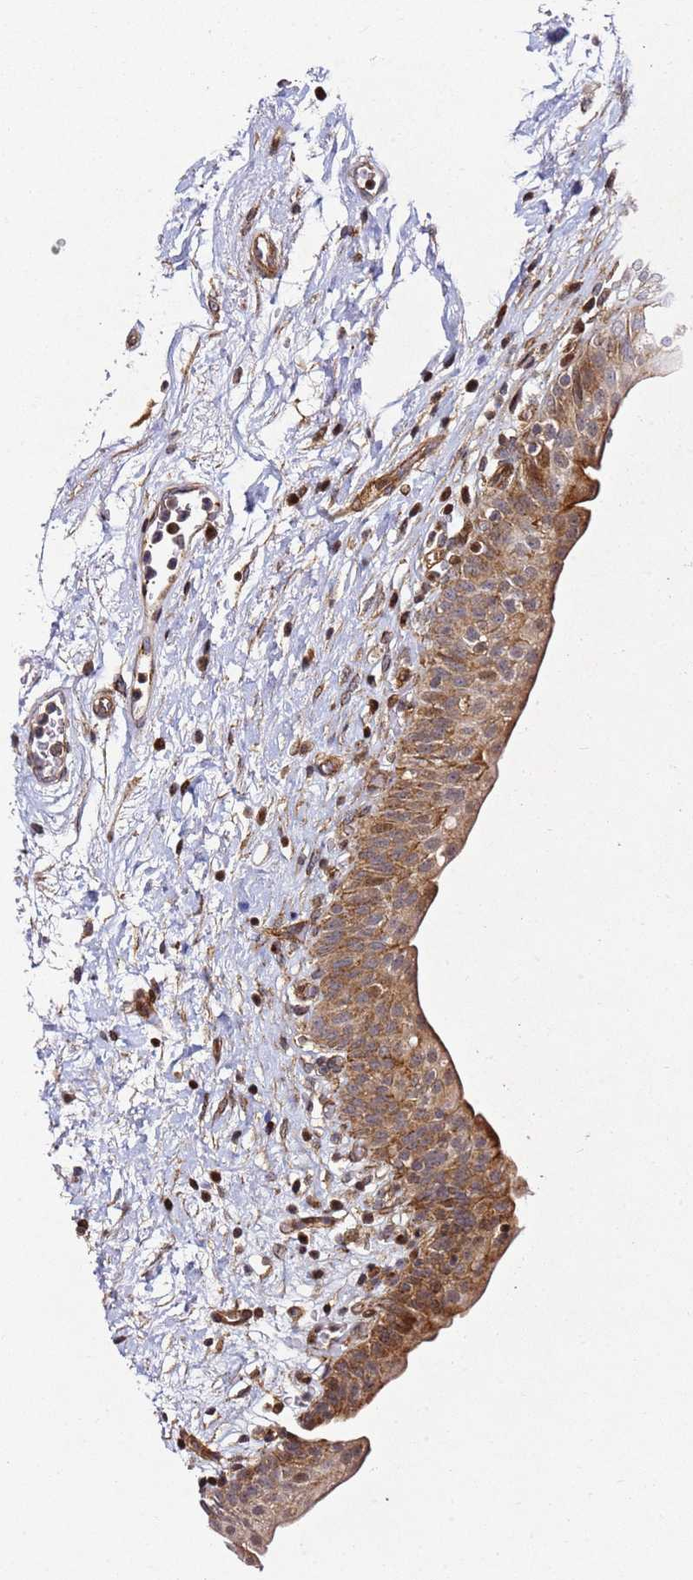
{"staining": {"intensity": "moderate", "quantity": ">75%", "location": "cytoplasmic/membranous,nuclear"}, "tissue": "urinary bladder", "cell_type": "Urothelial cells", "image_type": "normal", "snomed": [{"axis": "morphology", "description": "Normal tissue, NOS"}, {"axis": "topography", "description": "Urinary bladder"}], "caption": "Brown immunohistochemical staining in normal human urinary bladder reveals moderate cytoplasmic/membranous,nuclear positivity in approximately >75% of urothelial cells. Using DAB (brown) and hematoxylin (blue) stains, captured at high magnification using brightfield microscopy.", "gene": "ZNF296", "patient": {"sex": "male", "age": 83}}